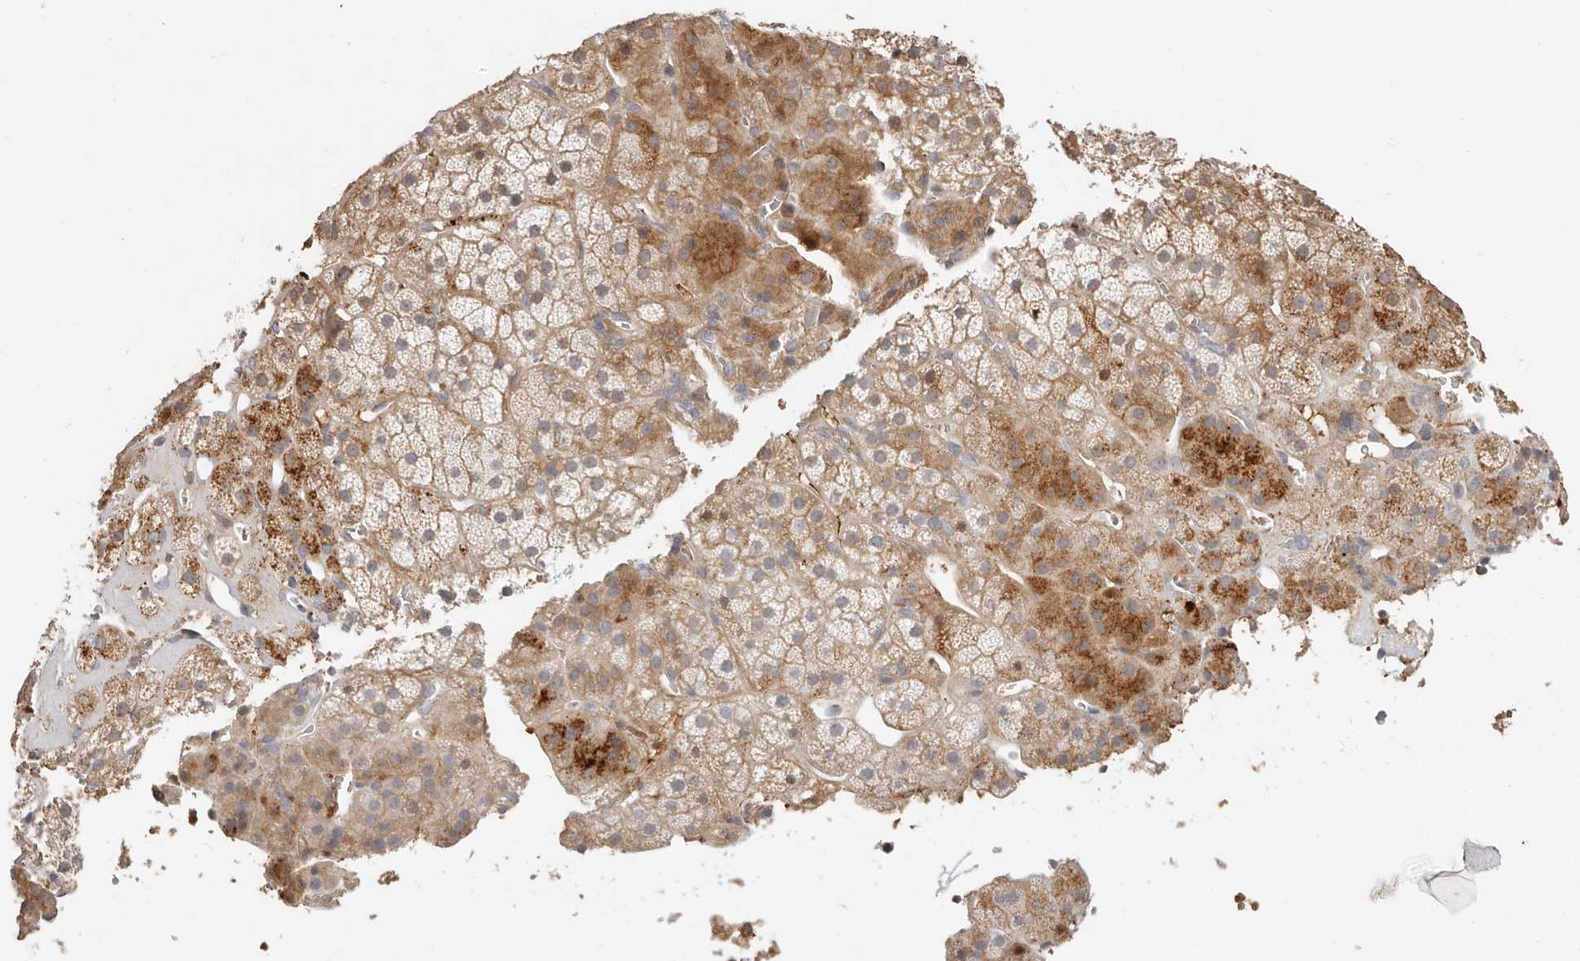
{"staining": {"intensity": "moderate", "quantity": ">75%", "location": "cytoplasmic/membranous"}, "tissue": "adrenal gland", "cell_type": "Glandular cells", "image_type": "normal", "snomed": [{"axis": "morphology", "description": "Normal tissue, NOS"}, {"axis": "topography", "description": "Adrenal gland"}], "caption": "A histopathology image showing moderate cytoplasmic/membranous expression in approximately >75% of glandular cells in normal adrenal gland, as visualized by brown immunohistochemical staining.", "gene": "MTFR2", "patient": {"sex": "male", "age": 57}}